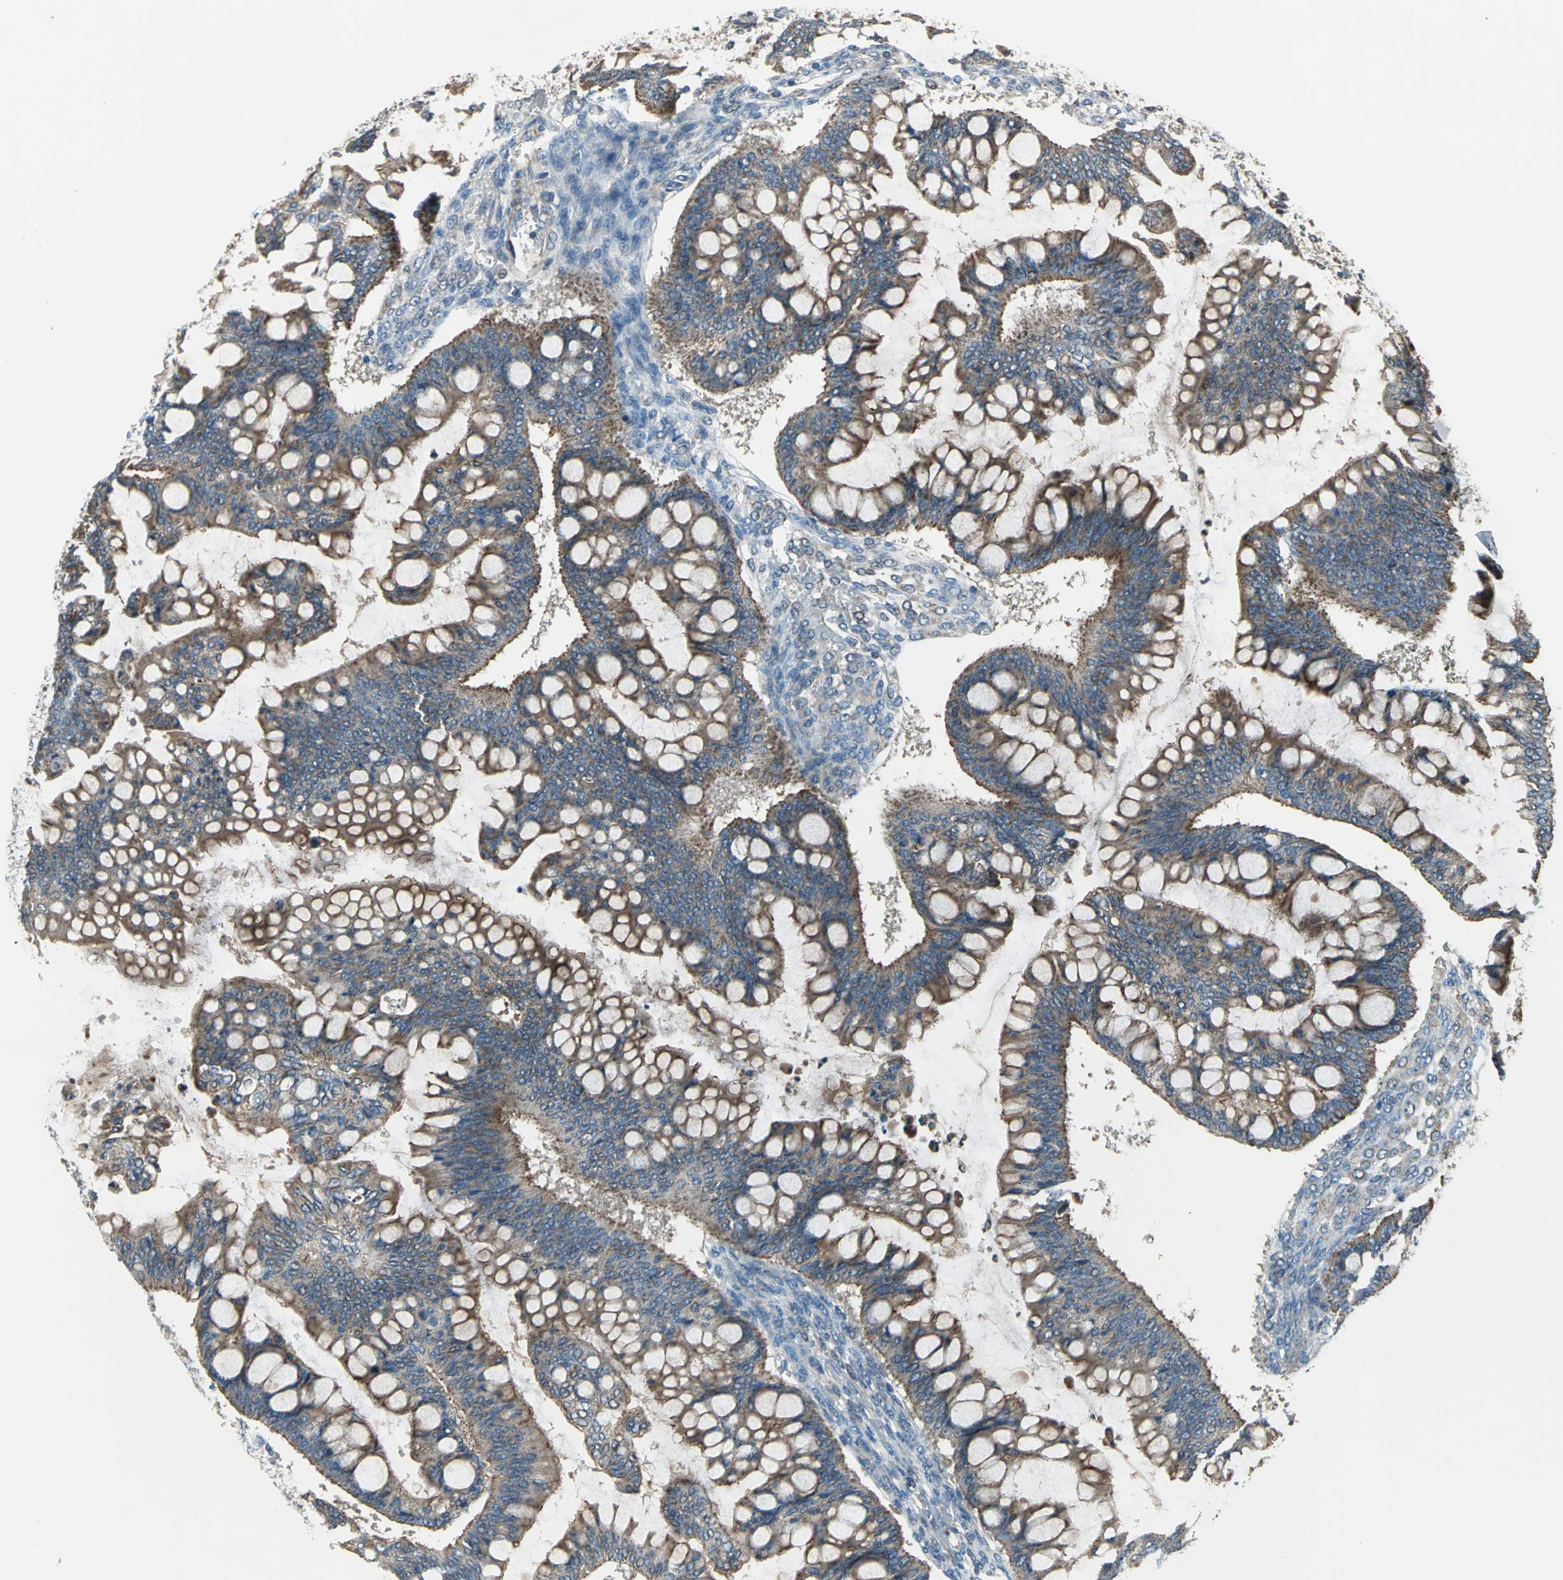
{"staining": {"intensity": "strong", "quantity": ">75%", "location": "cytoplasmic/membranous"}, "tissue": "ovarian cancer", "cell_type": "Tumor cells", "image_type": "cancer", "snomed": [{"axis": "morphology", "description": "Cystadenocarcinoma, mucinous, NOS"}, {"axis": "topography", "description": "Ovary"}], "caption": "This image reveals ovarian mucinous cystadenocarcinoma stained with IHC to label a protein in brown. The cytoplasmic/membranous of tumor cells show strong positivity for the protein. Nuclei are counter-stained blue.", "gene": "TRAK1", "patient": {"sex": "female", "age": 73}}